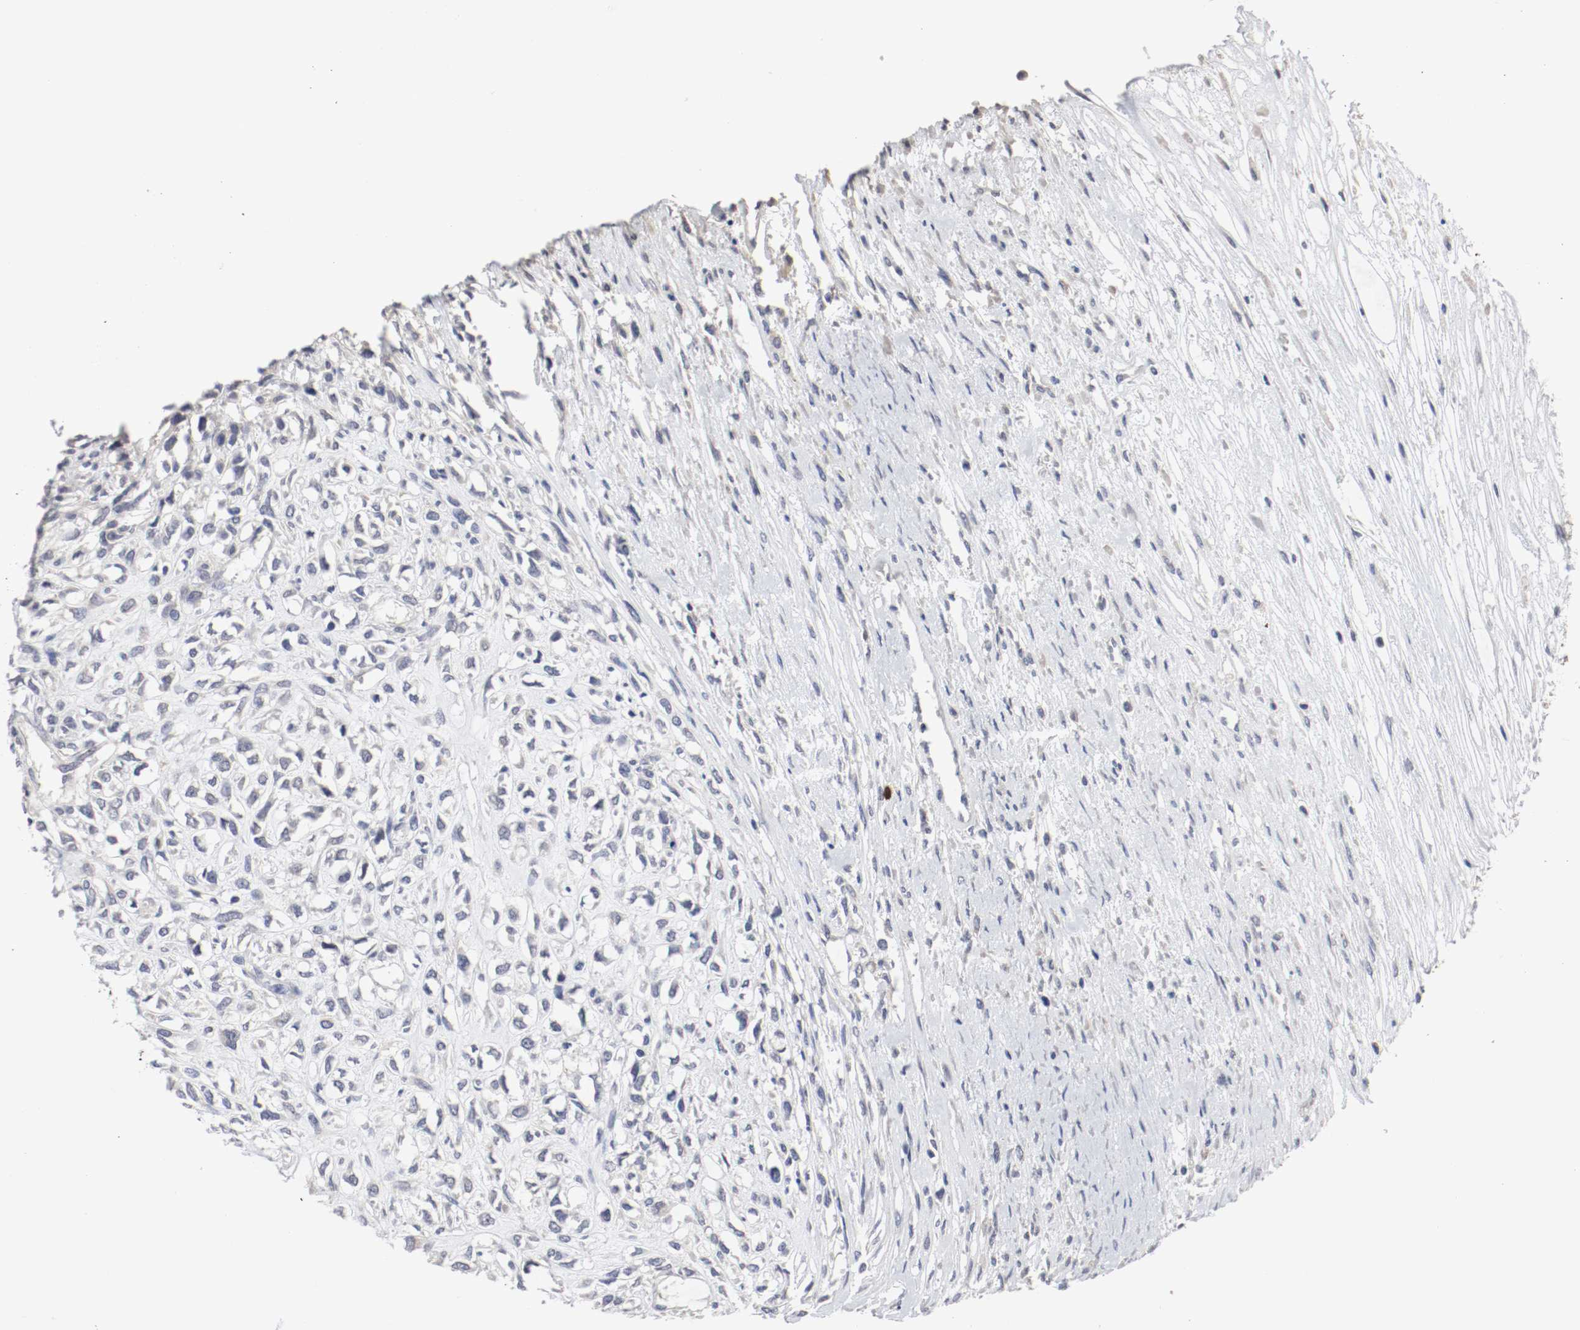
{"staining": {"intensity": "negative", "quantity": "none", "location": "none"}, "tissue": "head and neck cancer", "cell_type": "Tumor cells", "image_type": "cancer", "snomed": [{"axis": "morphology", "description": "Necrosis, NOS"}, {"axis": "morphology", "description": "Neoplasm, malignant, NOS"}, {"axis": "topography", "description": "Salivary gland"}, {"axis": "topography", "description": "Head-Neck"}], "caption": "Tumor cells are negative for brown protein staining in head and neck cancer (malignant neoplasm).", "gene": "CEBPE", "patient": {"sex": "male", "age": 43}}